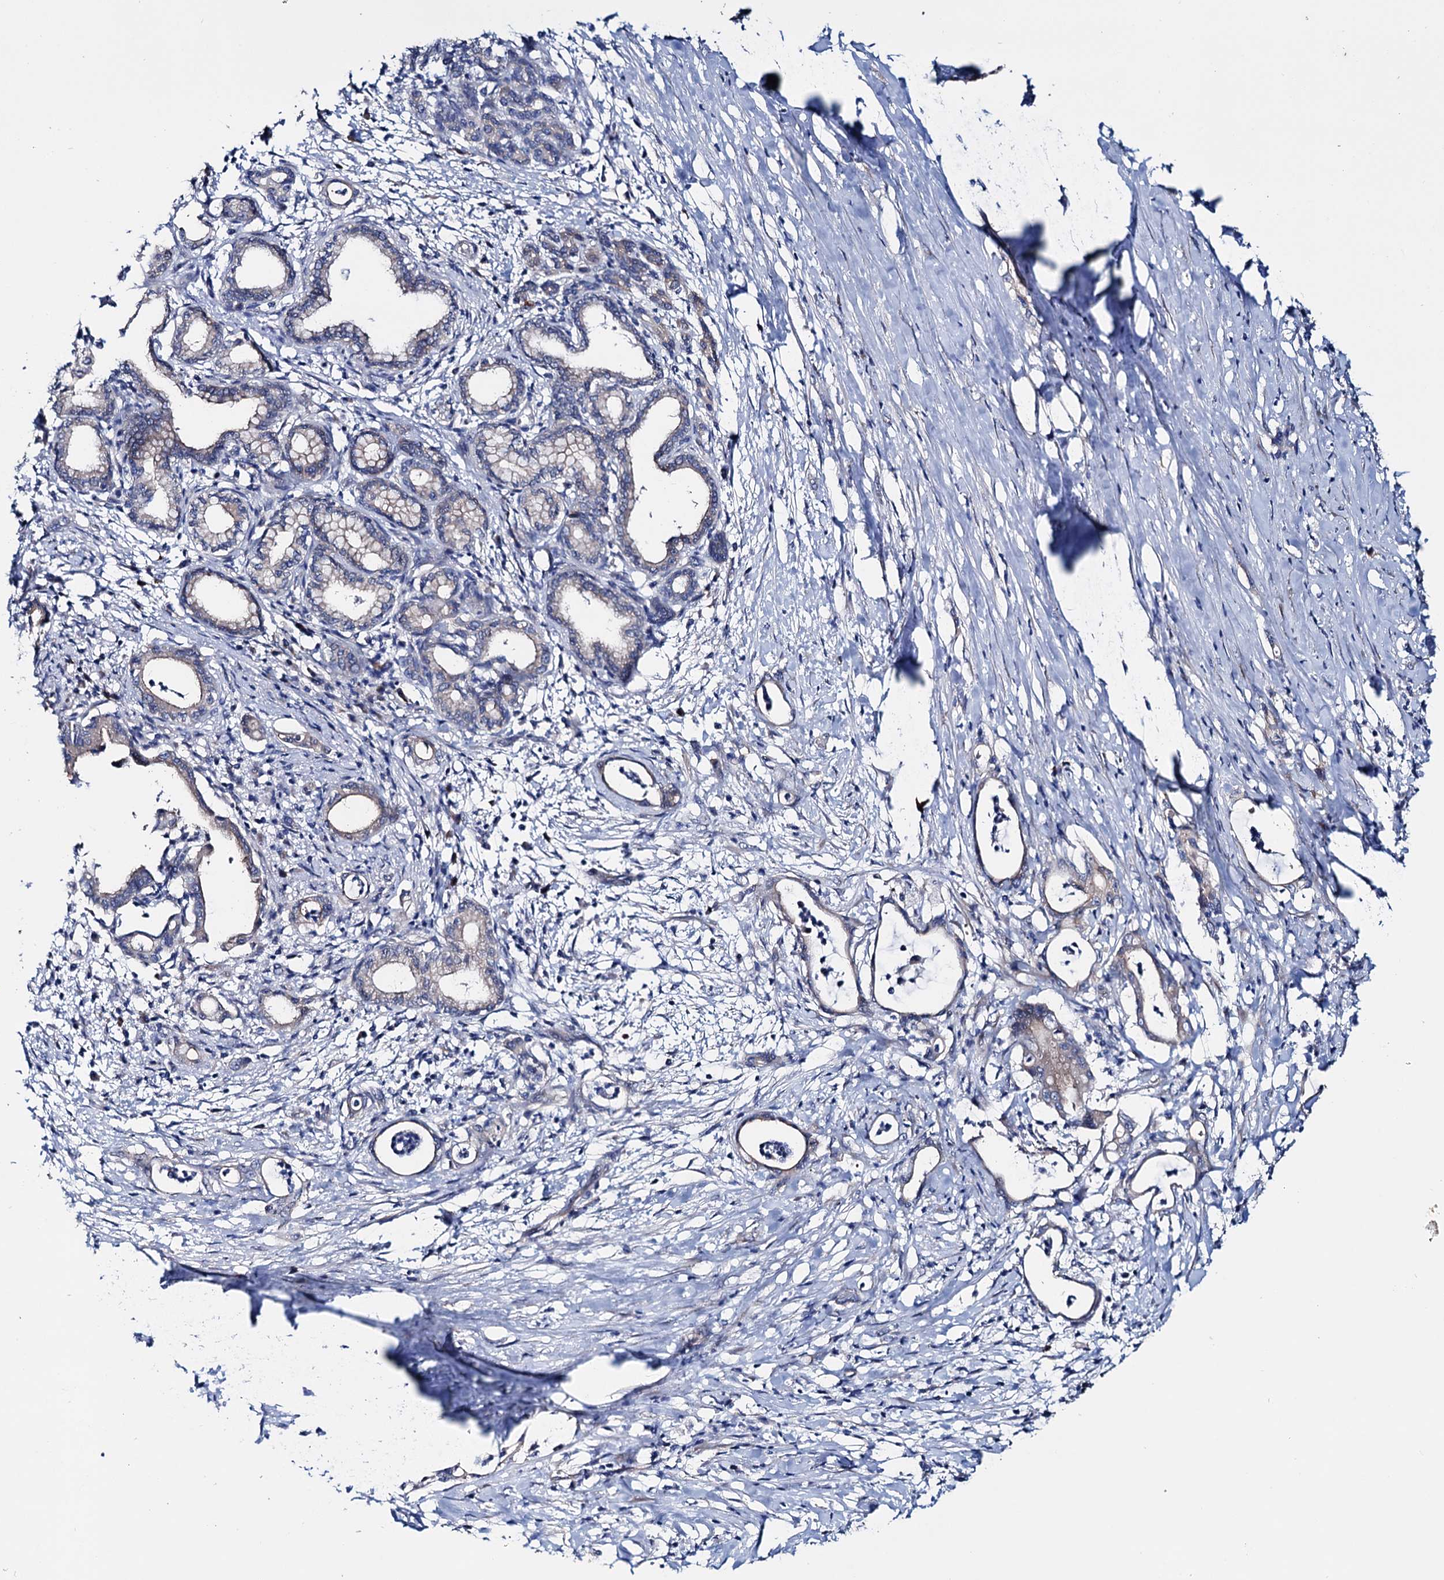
{"staining": {"intensity": "negative", "quantity": "none", "location": "none"}, "tissue": "pancreatic cancer", "cell_type": "Tumor cells", "image_type": "cancer", "snomed": [{"axis": "morphology", "description": "Adenocarcinoma, NOS"}, {"axis": "topography", "description": "Pancreas"}], "caption": "High magnification brightfield microscopy of adenocarcinoma (pancreatic) stained with DAB (brown) and counterstained with hematoxylin (blue): tumor cells show no significant positivity. Brightfield microscopy of immunohistochemistry stained with DAB (3,3'-diaminobenzidine) (brown) and hematoxylin (blue), captured at high magnification.", "gene": "EYA4", "patient": {"sex": "female", "age": 55}}